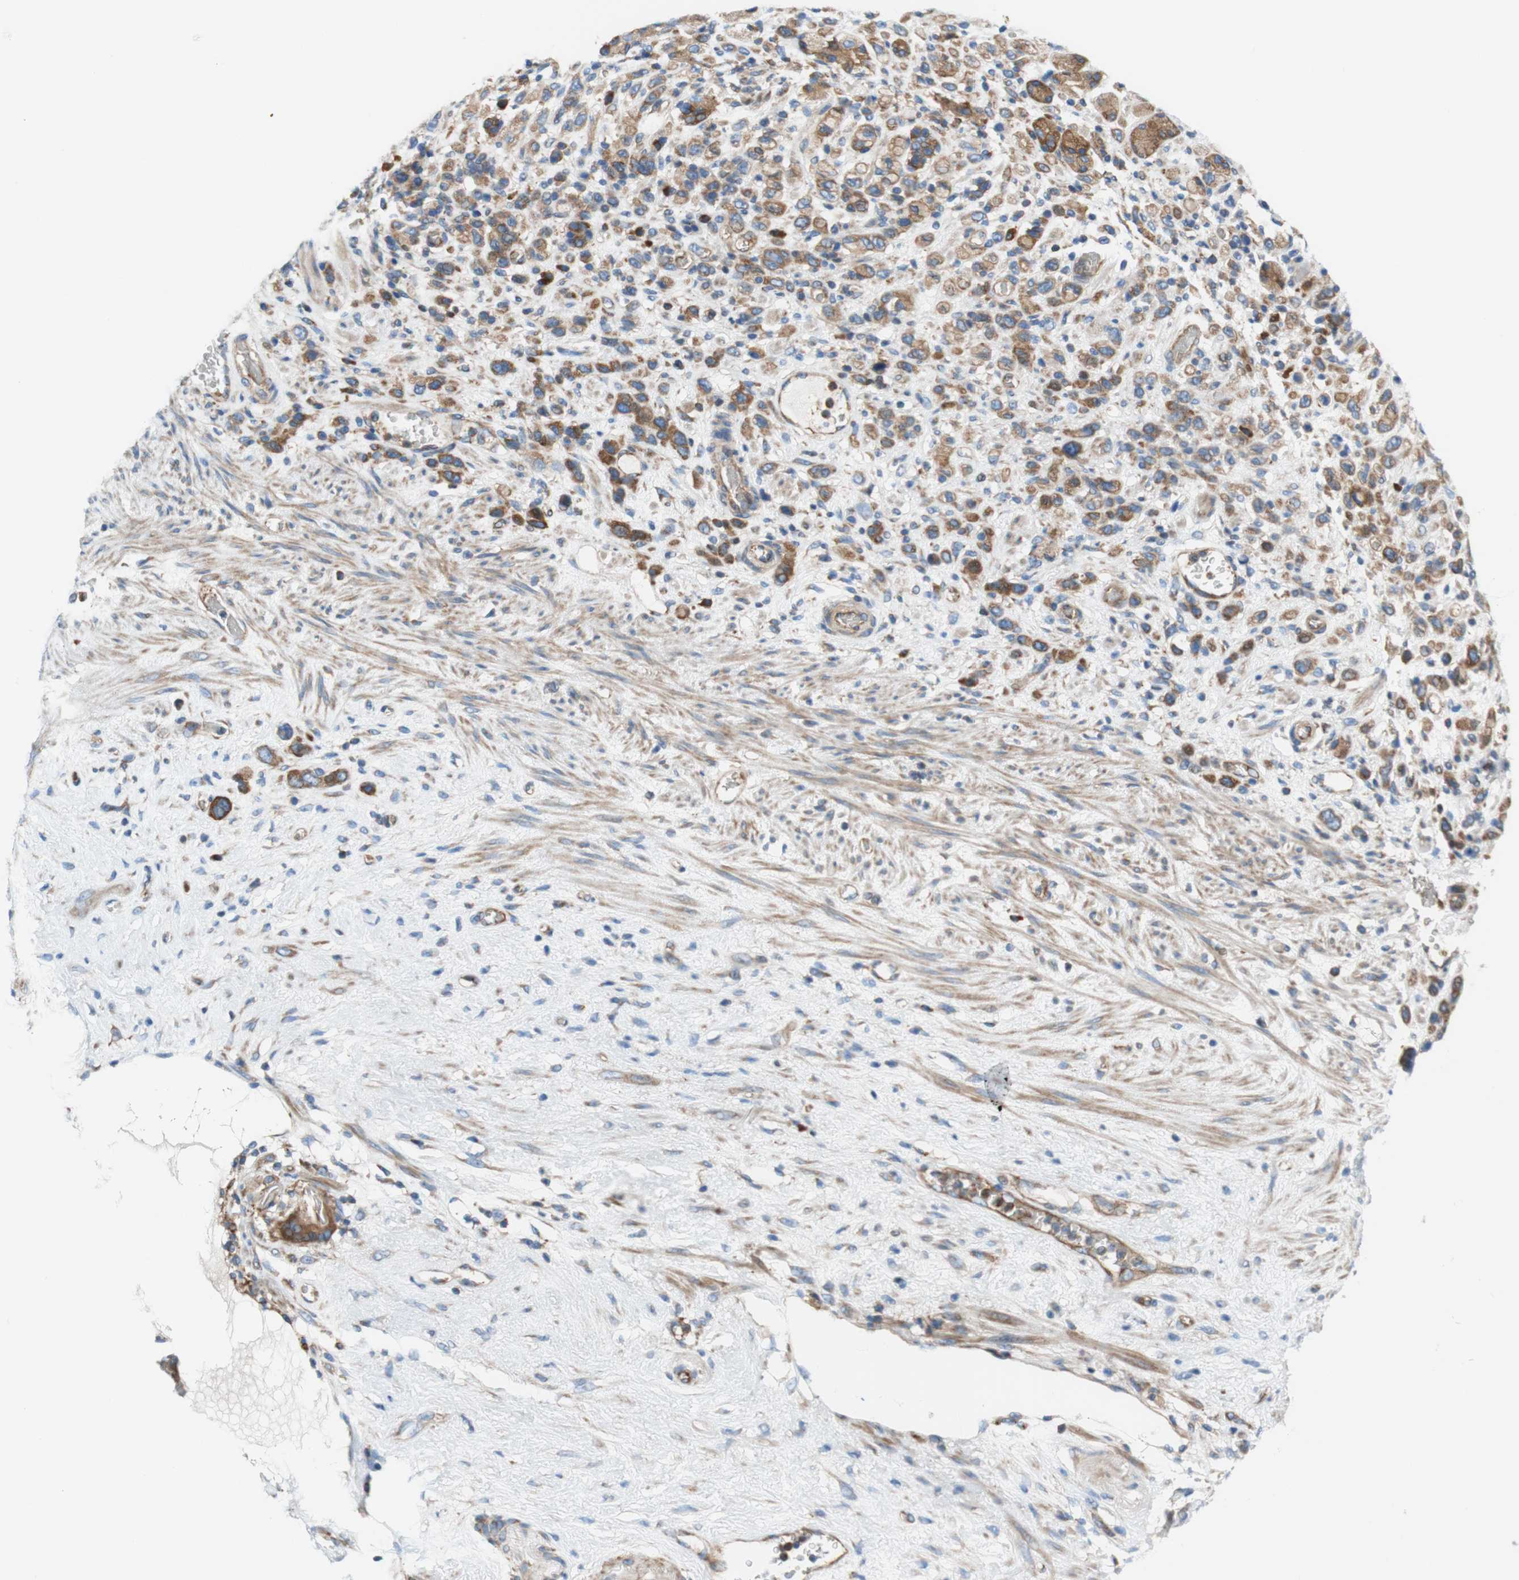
{"staining": {"intensity": "moderate", "quantity": "25%-75%", "location": "cytoplasmic/membranous"}, "tissue": "stomach cancer", "cell_type": "Tumor cells", "image_type": "cancer", "snomed": [{"axis": "morphology", "description": "Adenocarcinoma, NOS"}, {"axis": "morphology", "description": "Adenocarcinoma, High grade"}, {"axis": "topography", "description": "Stomach, upper"}, {"axis": "topography", "description": "Stomach, lower"}], "caption": "This image exhibits stomach adenocarcinoma (high-grade) stained with immunohistochemistry to label a protein in brown. The cytoplasmic/membranous of tumor cells show moderate positivity for the protein. Nuclei are counter-stained blue.", "gene": "STOM", "patient": {"sex": "female", "age": 65}}